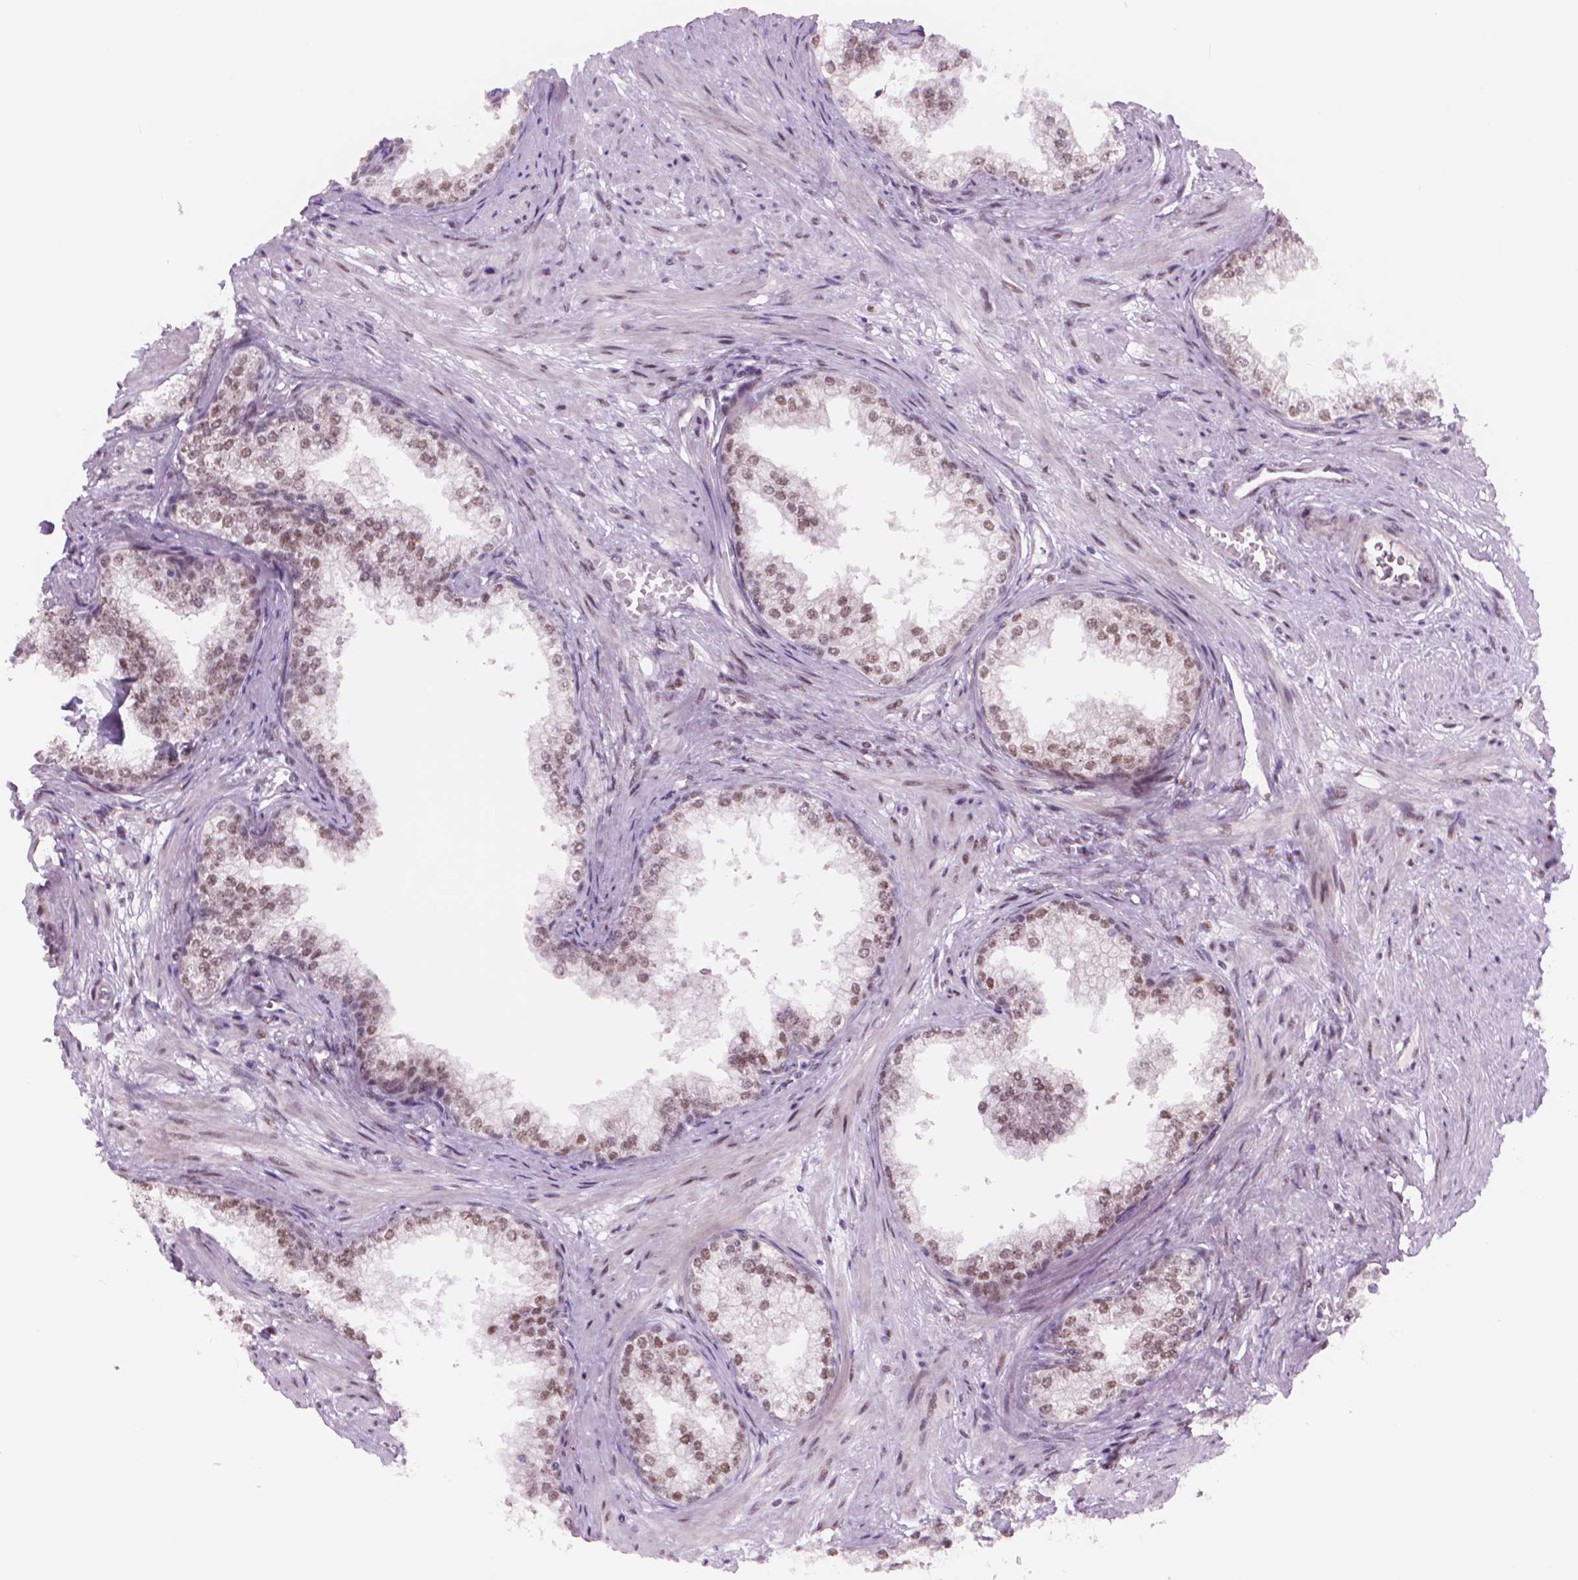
{"staining": {"intensity": "moderate", "quantity": "25%-75%", "location": "nuclear"}, "tissue": "prostate", "cell_type": "Glandular cells", "image_type": "normal", "snomed": [{"axis": "morphology", "description": "Normal tissue, NOS"}, {"axis": "topography", "description": "Prostate"}], "caption": "Immunohistochemical staining of unremarkable prostate reveals moderate nuclear protein staining in about 25%-75% of glandular cells.", "gene": "POLR3D", "patient": {"sex": "male", "age": 79}}